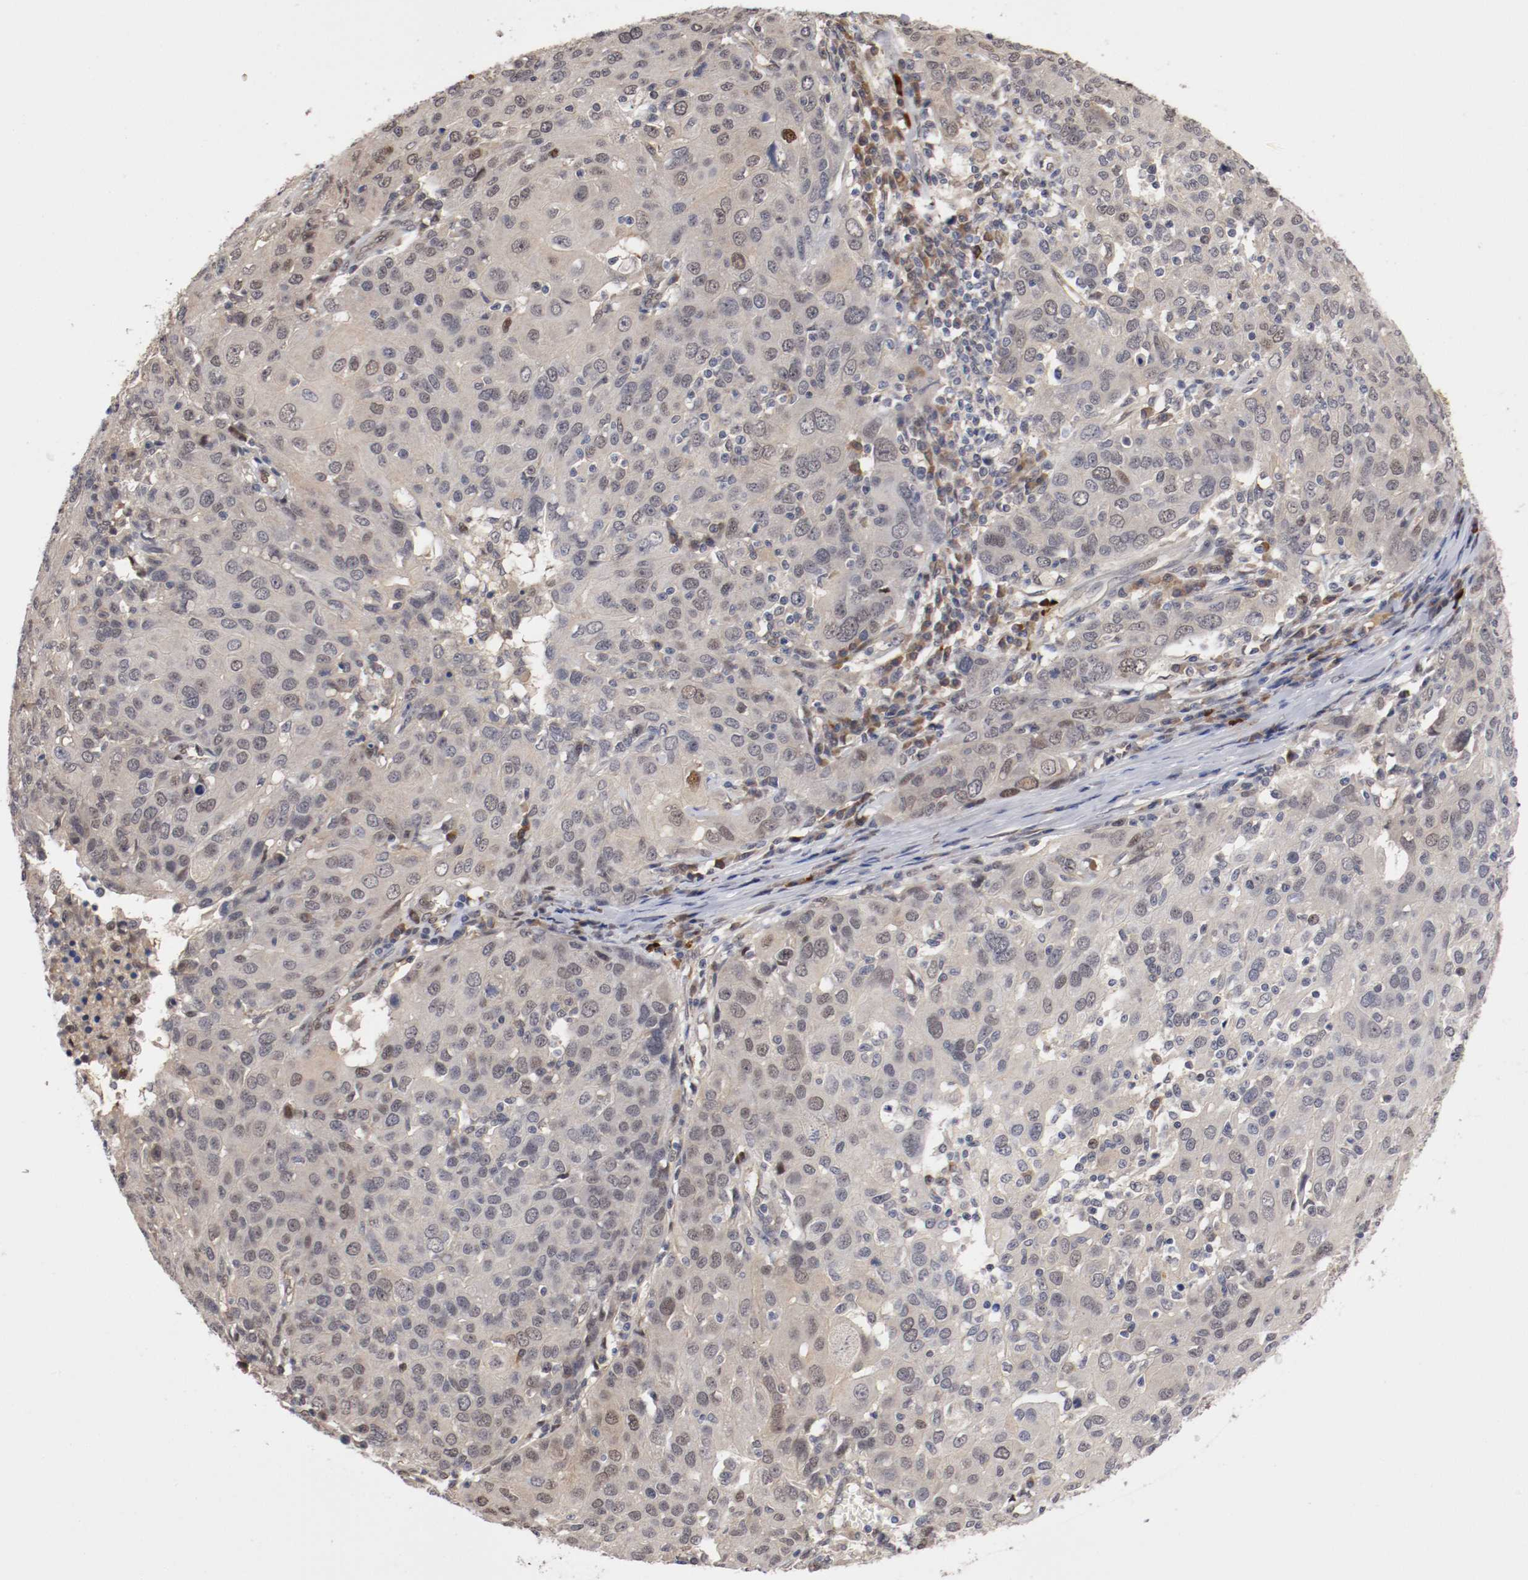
{"staining": {"intensity": "weak", "quantity": "<25%", "location": "nuclear"}, "tissue": "ovarian cancer", "cell_type": "Tumor cells", "image_type": "cancer", "snomed": [{"axis": "morphology", "description": "Carcinoma, endometroid"}, {"axis": "topography", "description": "Ovary"}], "caption": "IHC image of ovarian cancer (endometroid carcinoma) stained for a protein (brown), which exhibits no expression in tumor cells. The staining is performed using DAB brown chromogen with nuclei counter-stained in using hematoxylin.", "gene": "DNMT3B", "patient": {"sex": "female", "age": 50}}